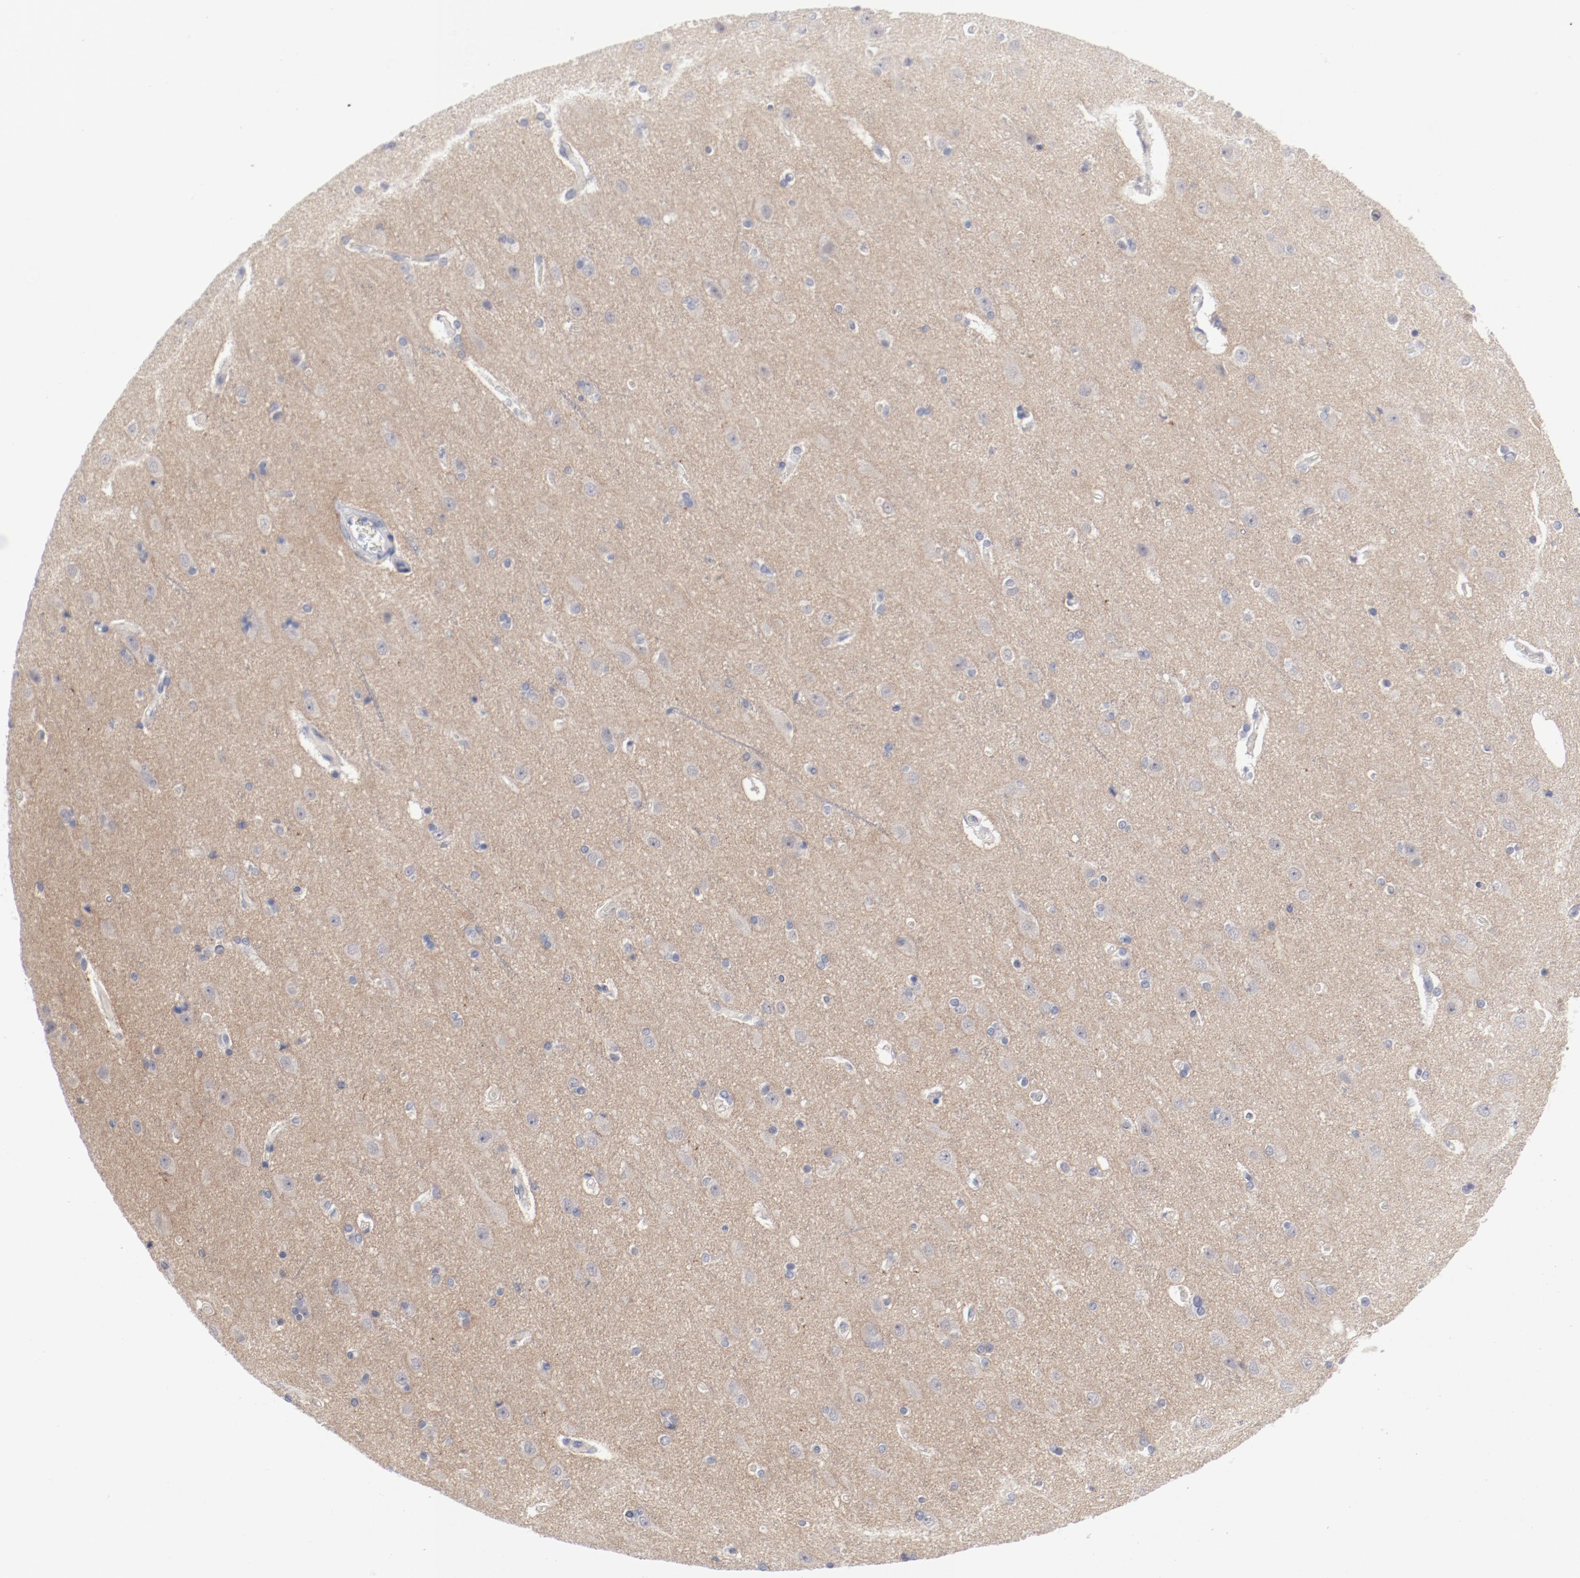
{"staining": {"intensity": "negative", "quantity": "none", "location": "none"}, "tissue": "cerebral cortex", "cell_type": "Endothelial cells", "image_type": "normal", "snomed": [{"axis": "morphology", "description": "Normal tissue, NOS"}, {"axis": "topography", "description": "Cerebral cortex"}], "caption": "Protein analysis of normal cerebral cortex reveals no significant positivity in endothelial cells.", "gene": "SH3BGR", "patient": {"sex": "female", "age": 54}}